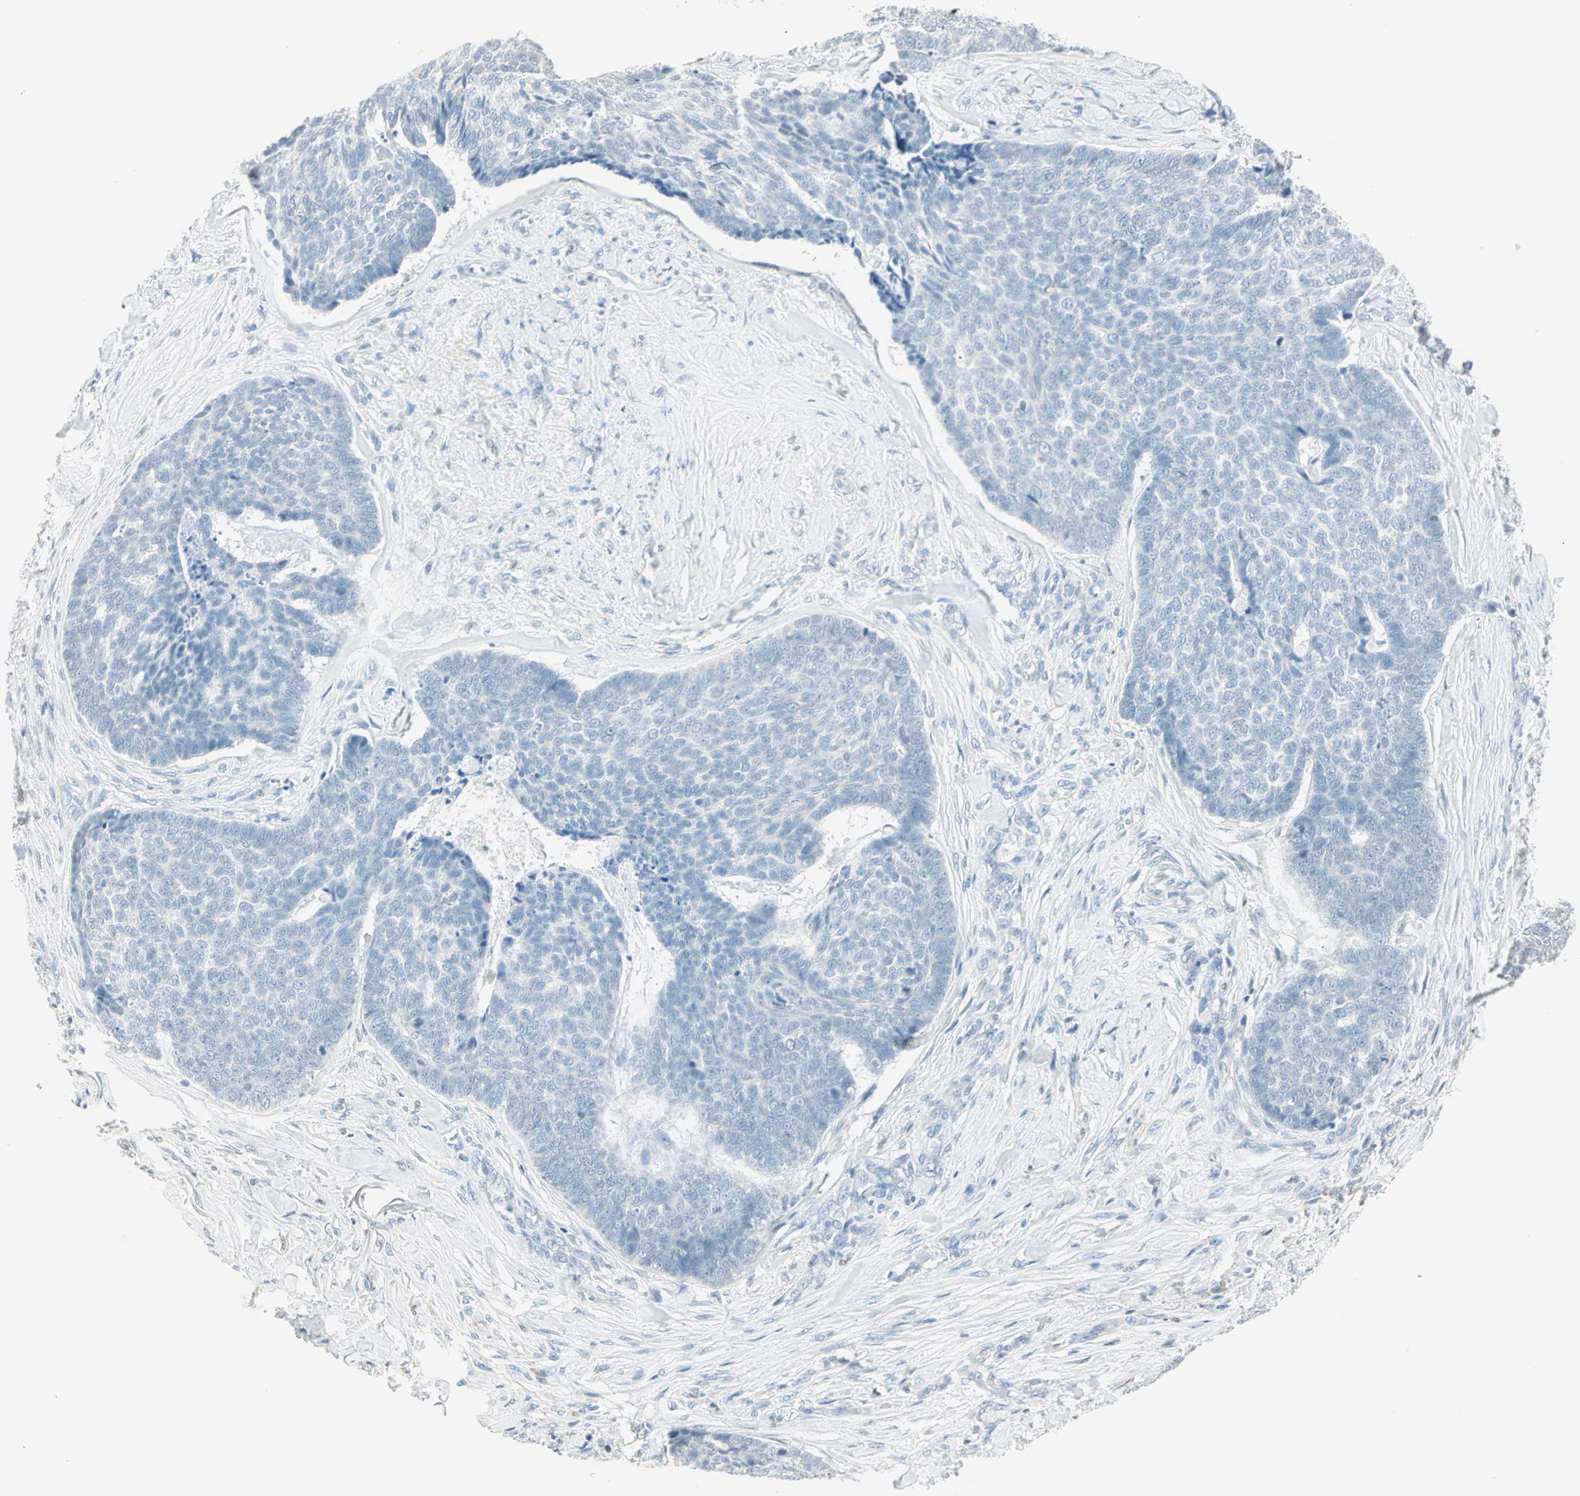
{"staining": {"intensity": "negative", "quantity": "none", "location": "none"}, "tissue": "skin cancer", "cell_type": "Tumor cells", "image_type": "cancer", "snomed": [{"axis": "morphology", "description": "Basal cell carcinoma"}, {"axis": "topography", "description": "Skin"}], "caption": "This is a micrograph of immunohistochemistry (IHC) staining of skin basal cell carcinoma, which shows no positivity in tumor cells.", "gene": "MLLT10", "patient": {"sex": "male", "age": 84}}